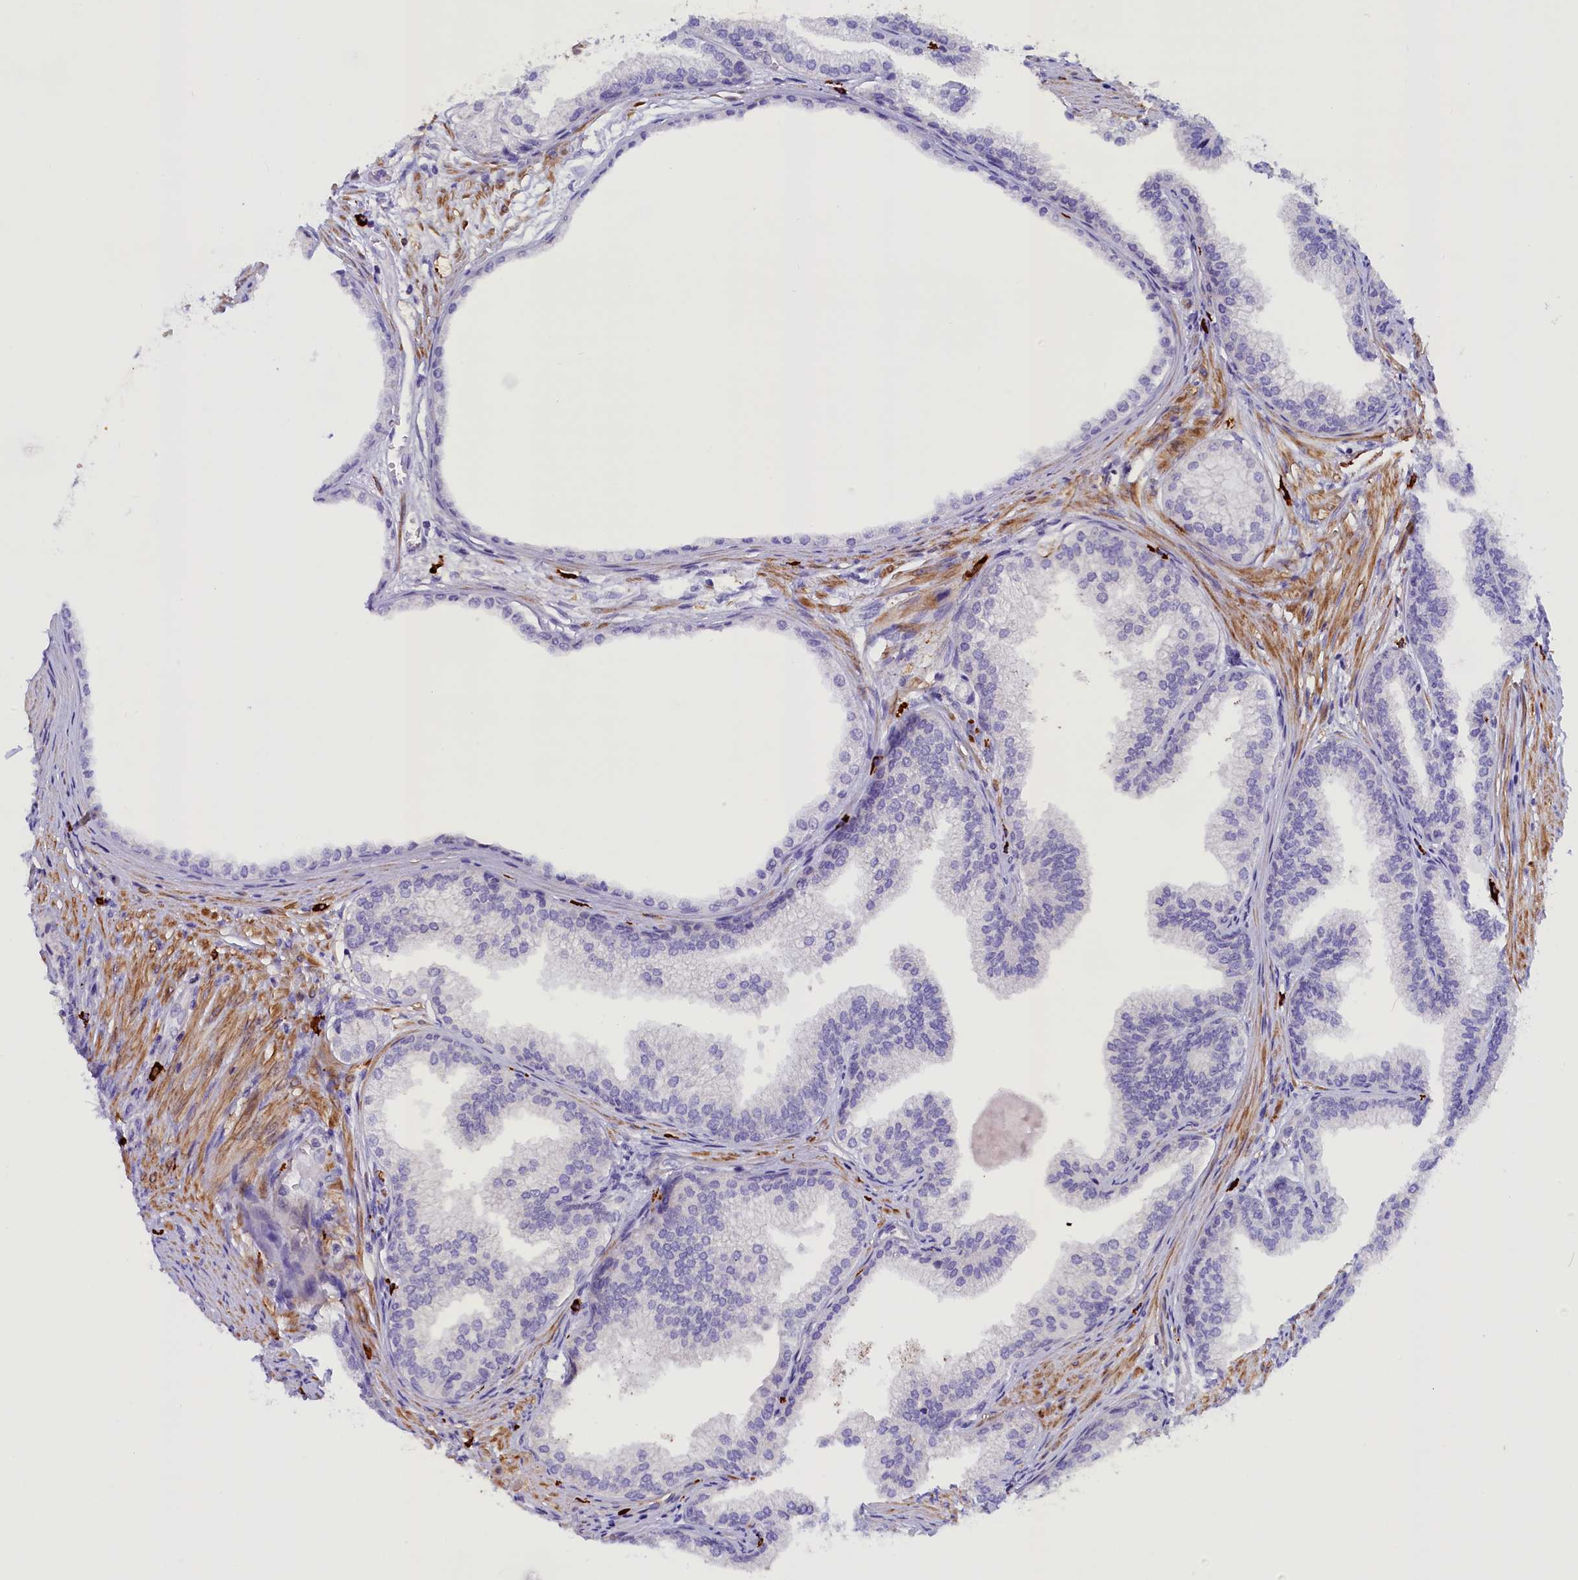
{"staining": {"intensity": "moderate", "quantity": "<25%", "location": "cytoplasmic/membranous"}, "tissue": "prostate", "cell_type": "Glandular cells", "image_type": "normal", "snomed": [{"axis": "morphology", "description": "Normal tissue, NOS"}, {"axis": "topography", "description": "Prostate"}], "caption": "Glandular cells exhibit low levels of moderate cytoplasmic/membranous staining in approximately <25% of cells in benign human prostate.", "gene": "RTTN", "patient": {"sex": "male", "age": 76}}